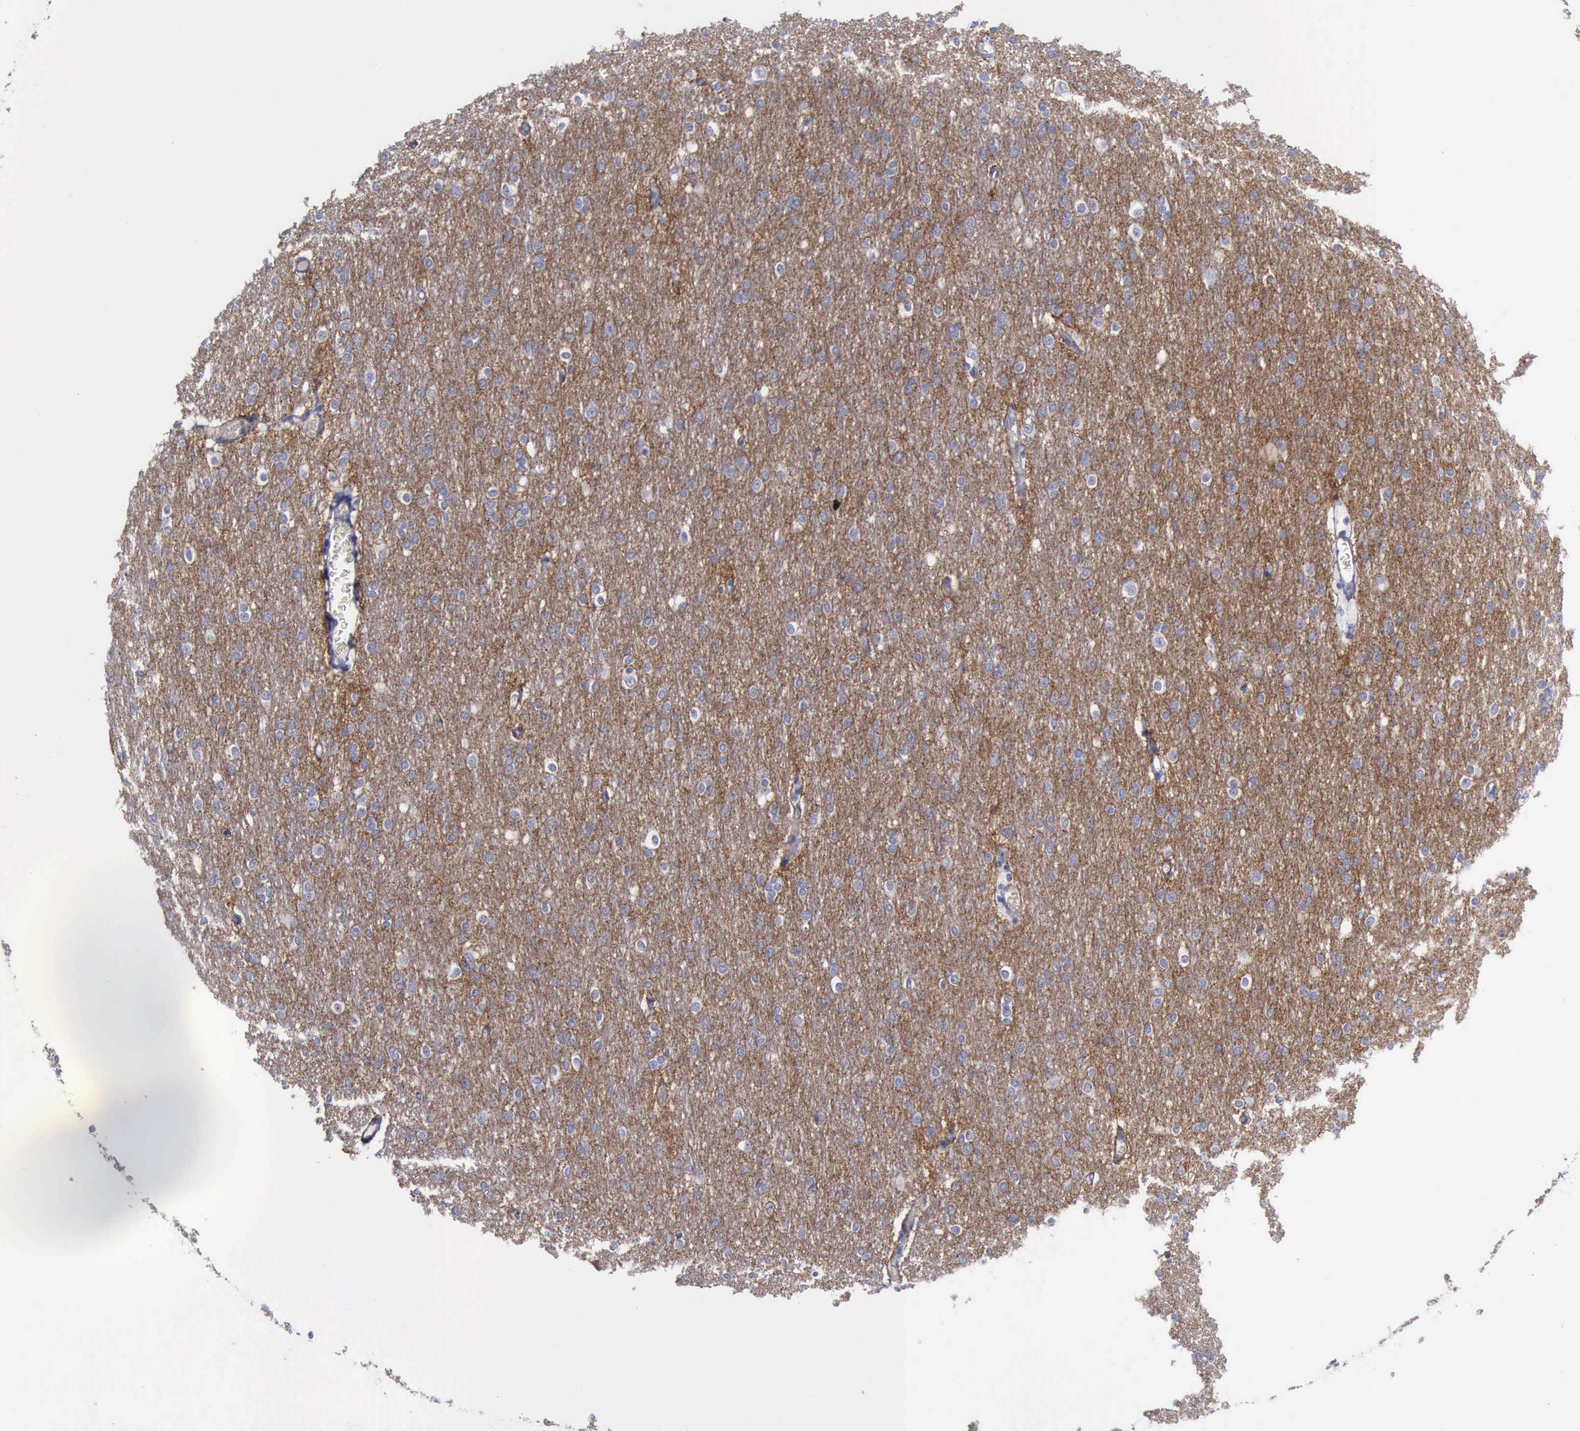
{"staining": {"intensity": "negative", "quantity": "none", "location": "none"}, "tissue": "cerebral cortex", "cell_type": "Endothelial cells", "image_type": "normal", "snomed": [{"axis": "morphology", "description": "Normal tissue, NOS"}, {"axis": "morphology", "description": "Inflammation, NOS"}, {"axis": "topography", "description": "Cerebral cortex"}], "caption": "DAB (3,3'-diaminobenzidine) immunohistochemical staining of normal cerebral cortex exhibits no significant expression in endothelial cells. (Immunohistochemistry, brightfield microscopy, high magnification).", "gene": "CDH2", "patient": {"sex": "male", "age": 6}}